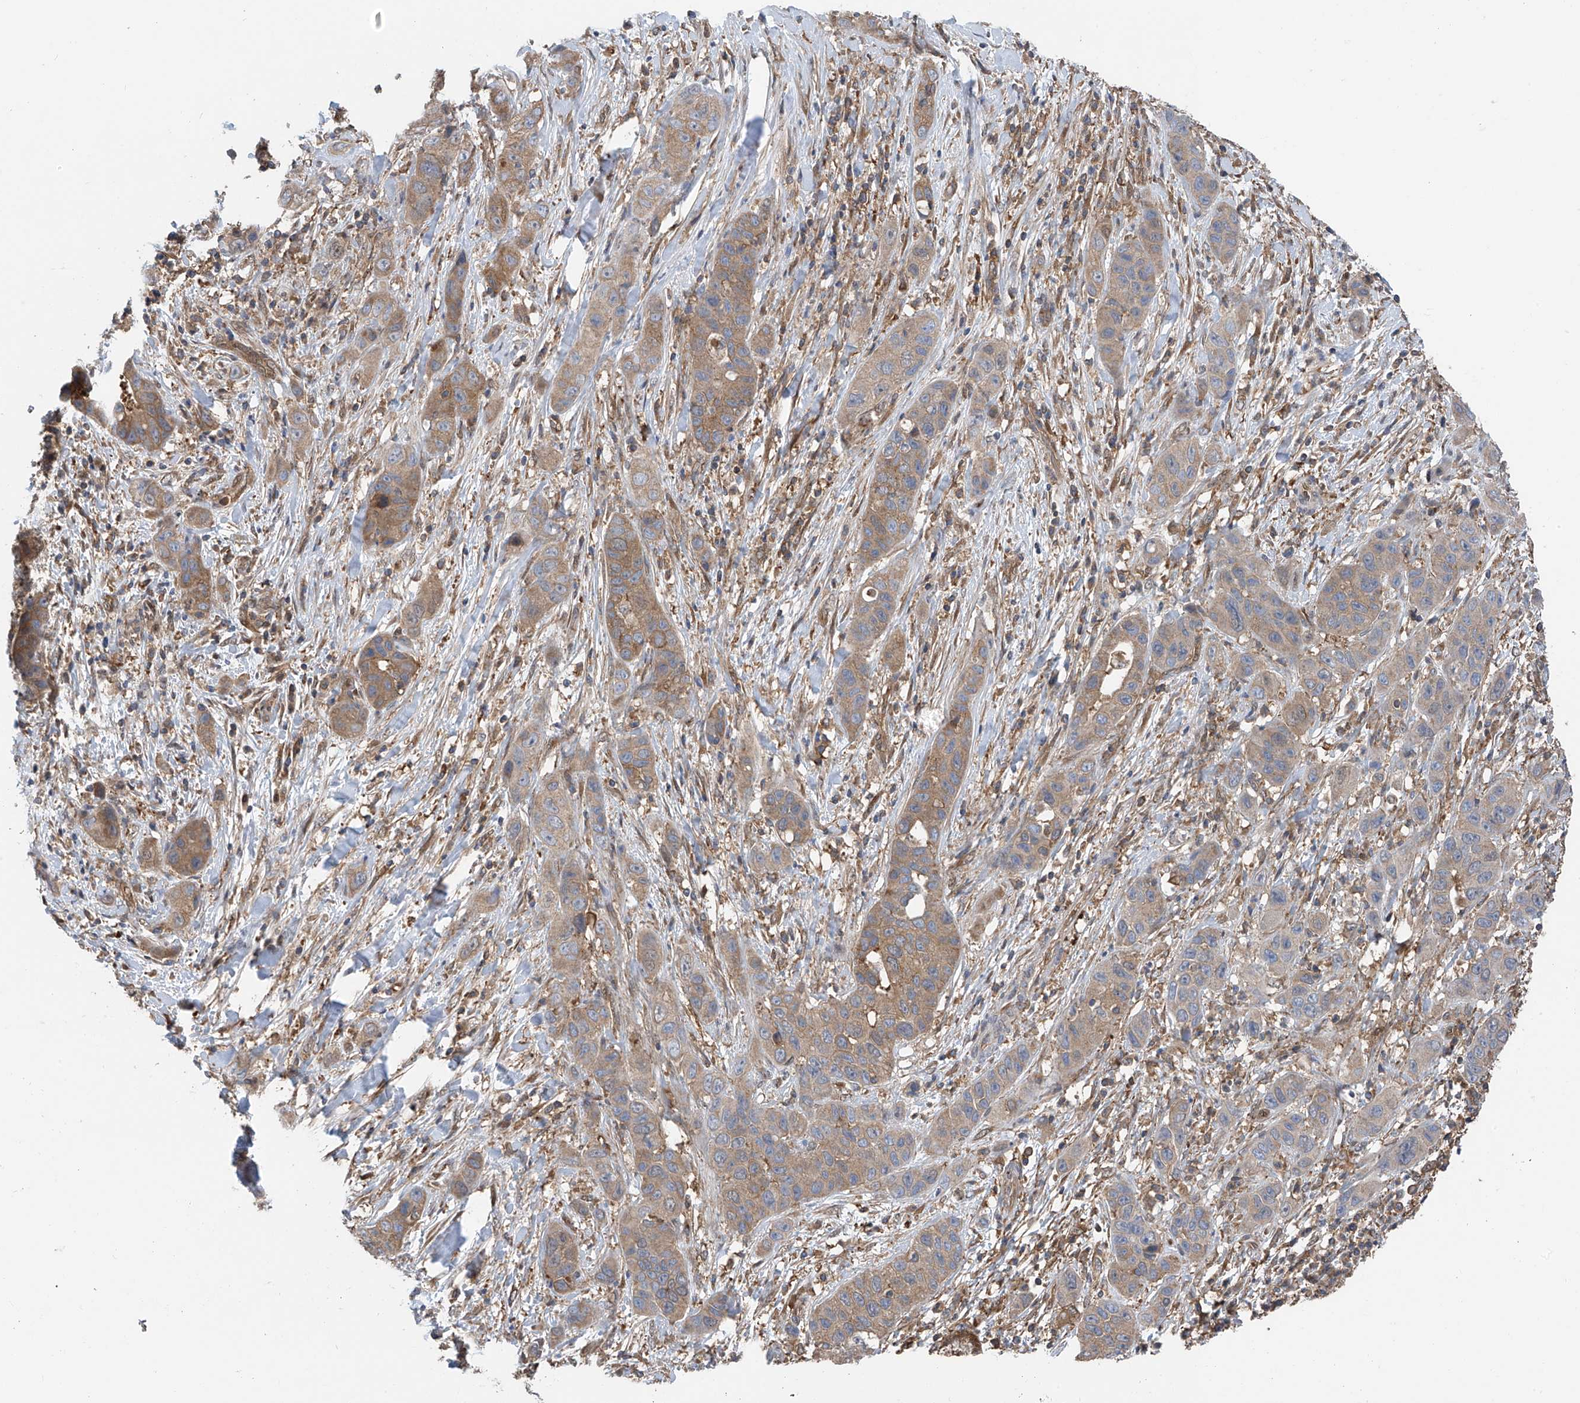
{"staining": {"intensity": "moderate", "quantity": "25%-75%", "location": "cytoplasmic/membranous"}, "tissue": "liver cancer", "cell_type": "Tumor cells", "image_type": "cancer", "snomed": [{"axis": "morphology", "description": "Cholangiocarcinoma"}, {"axis": "topography", "description": "Liver"}], "caption": "Protein expression analysis of liver cancer (cholangiocarcinoma) displays moderate cytoplasmic/membranous positivity in about 25%-75% of tumor cells. (IHC, brightfield microscopy, high magnification).", "gene": "CHPF", "patient": {"sex": "female", "age": 52}}